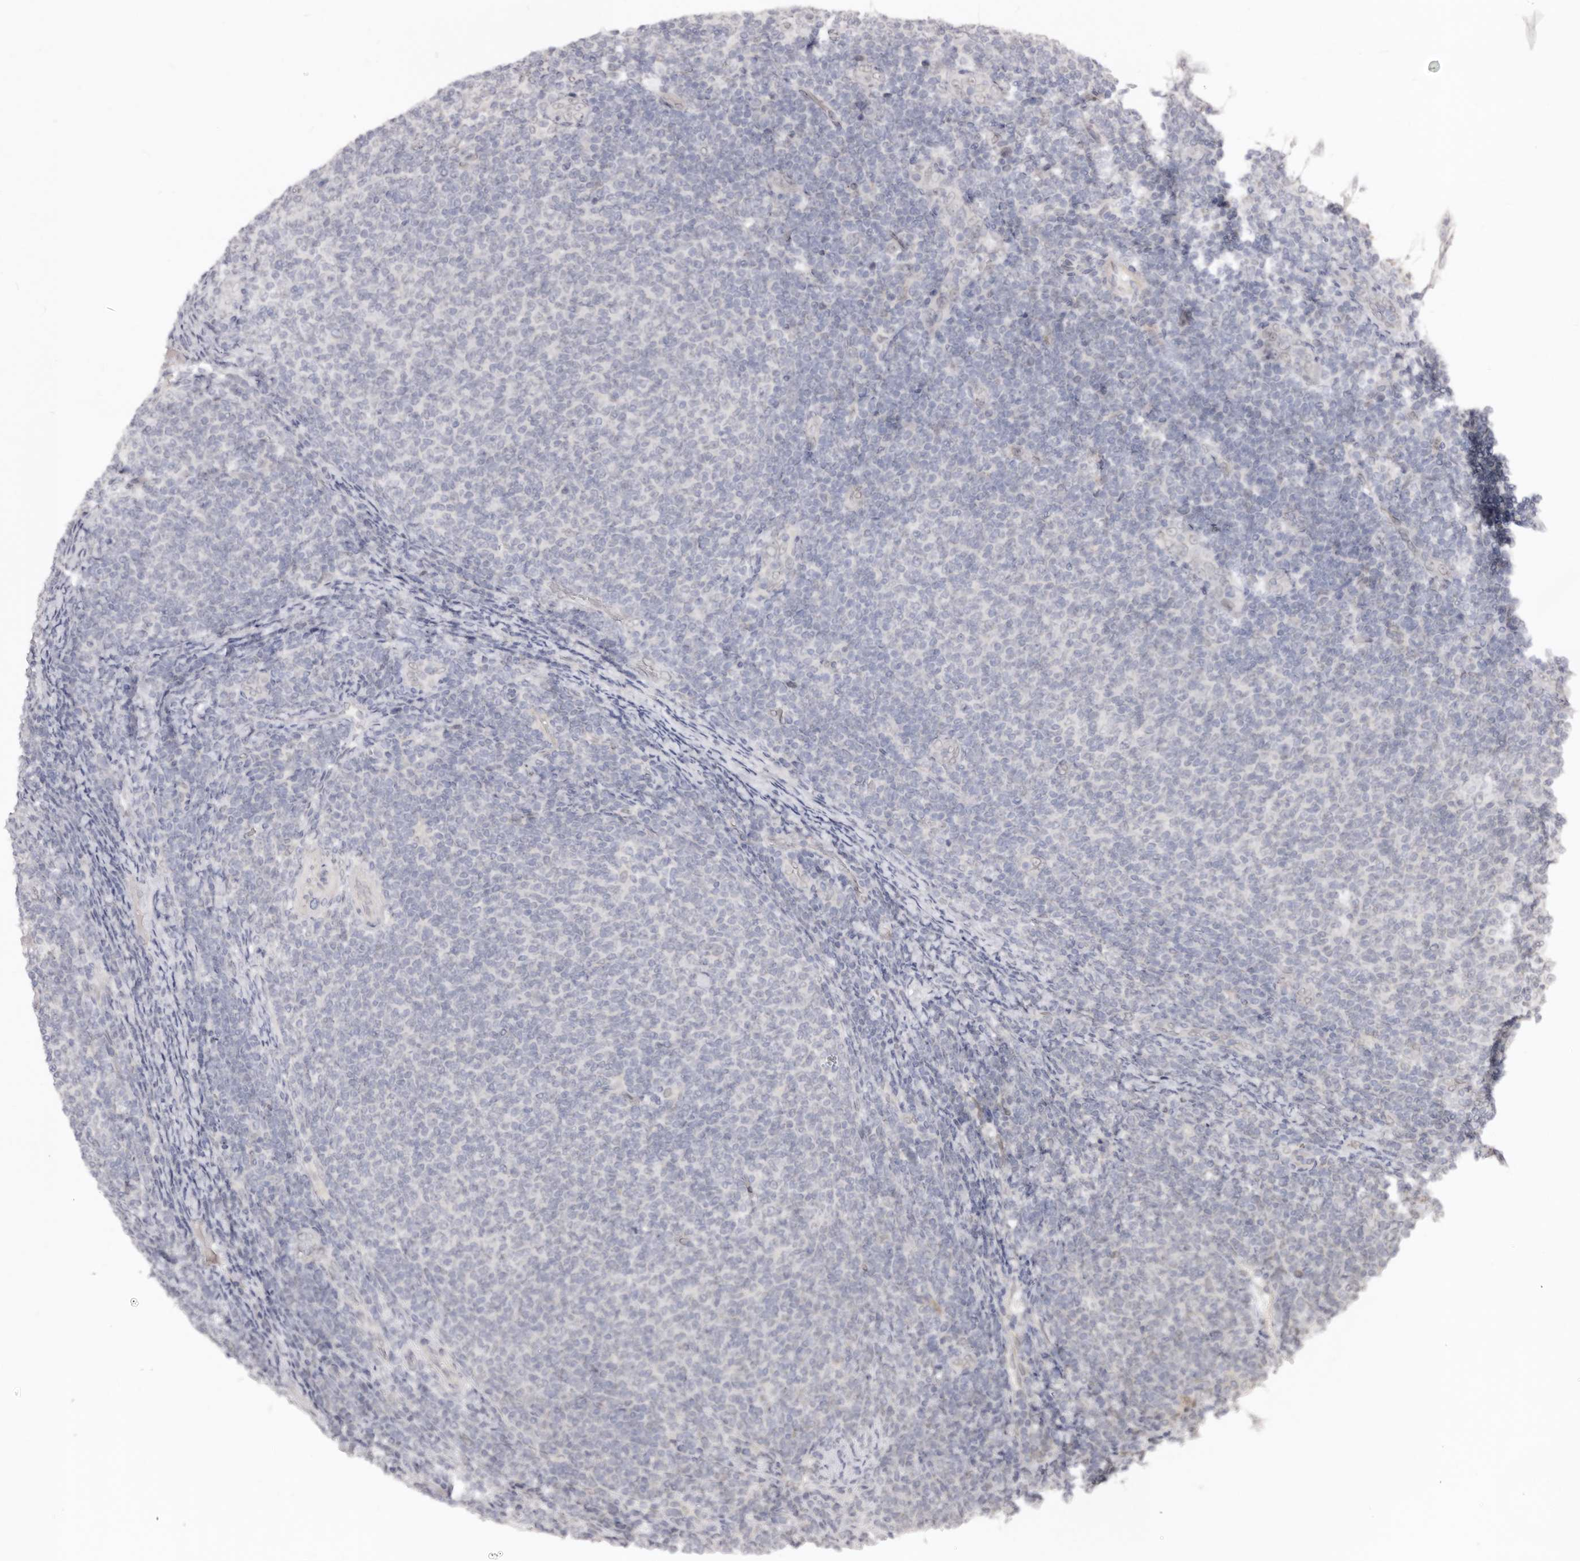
{"staining": {"intensity": "negative", "quantity": "none", "location": "none"}, "tissue": "lymphoma", "cell_type": "Tumor cells", "image_type": "cancer", "snomed": [{"axis": "morphology", "description": "Malignant lymphoma, non-Hodgkin's type, Low grade"}, {"axis": "topography", "description": "Lymph node"}], "caption": "Immunohistochemical staining of human lymphoma reveals no significant expression in tumor cells. The staining was performed using DAB (3,3'-diaminobenzidine) to visualize the protein expression in brown, while the nuclei were stained in blue with hematoxylin (Magnification: 20x).", "gene": "LCORL", "patient": {"sex": "male", "age": 66}}